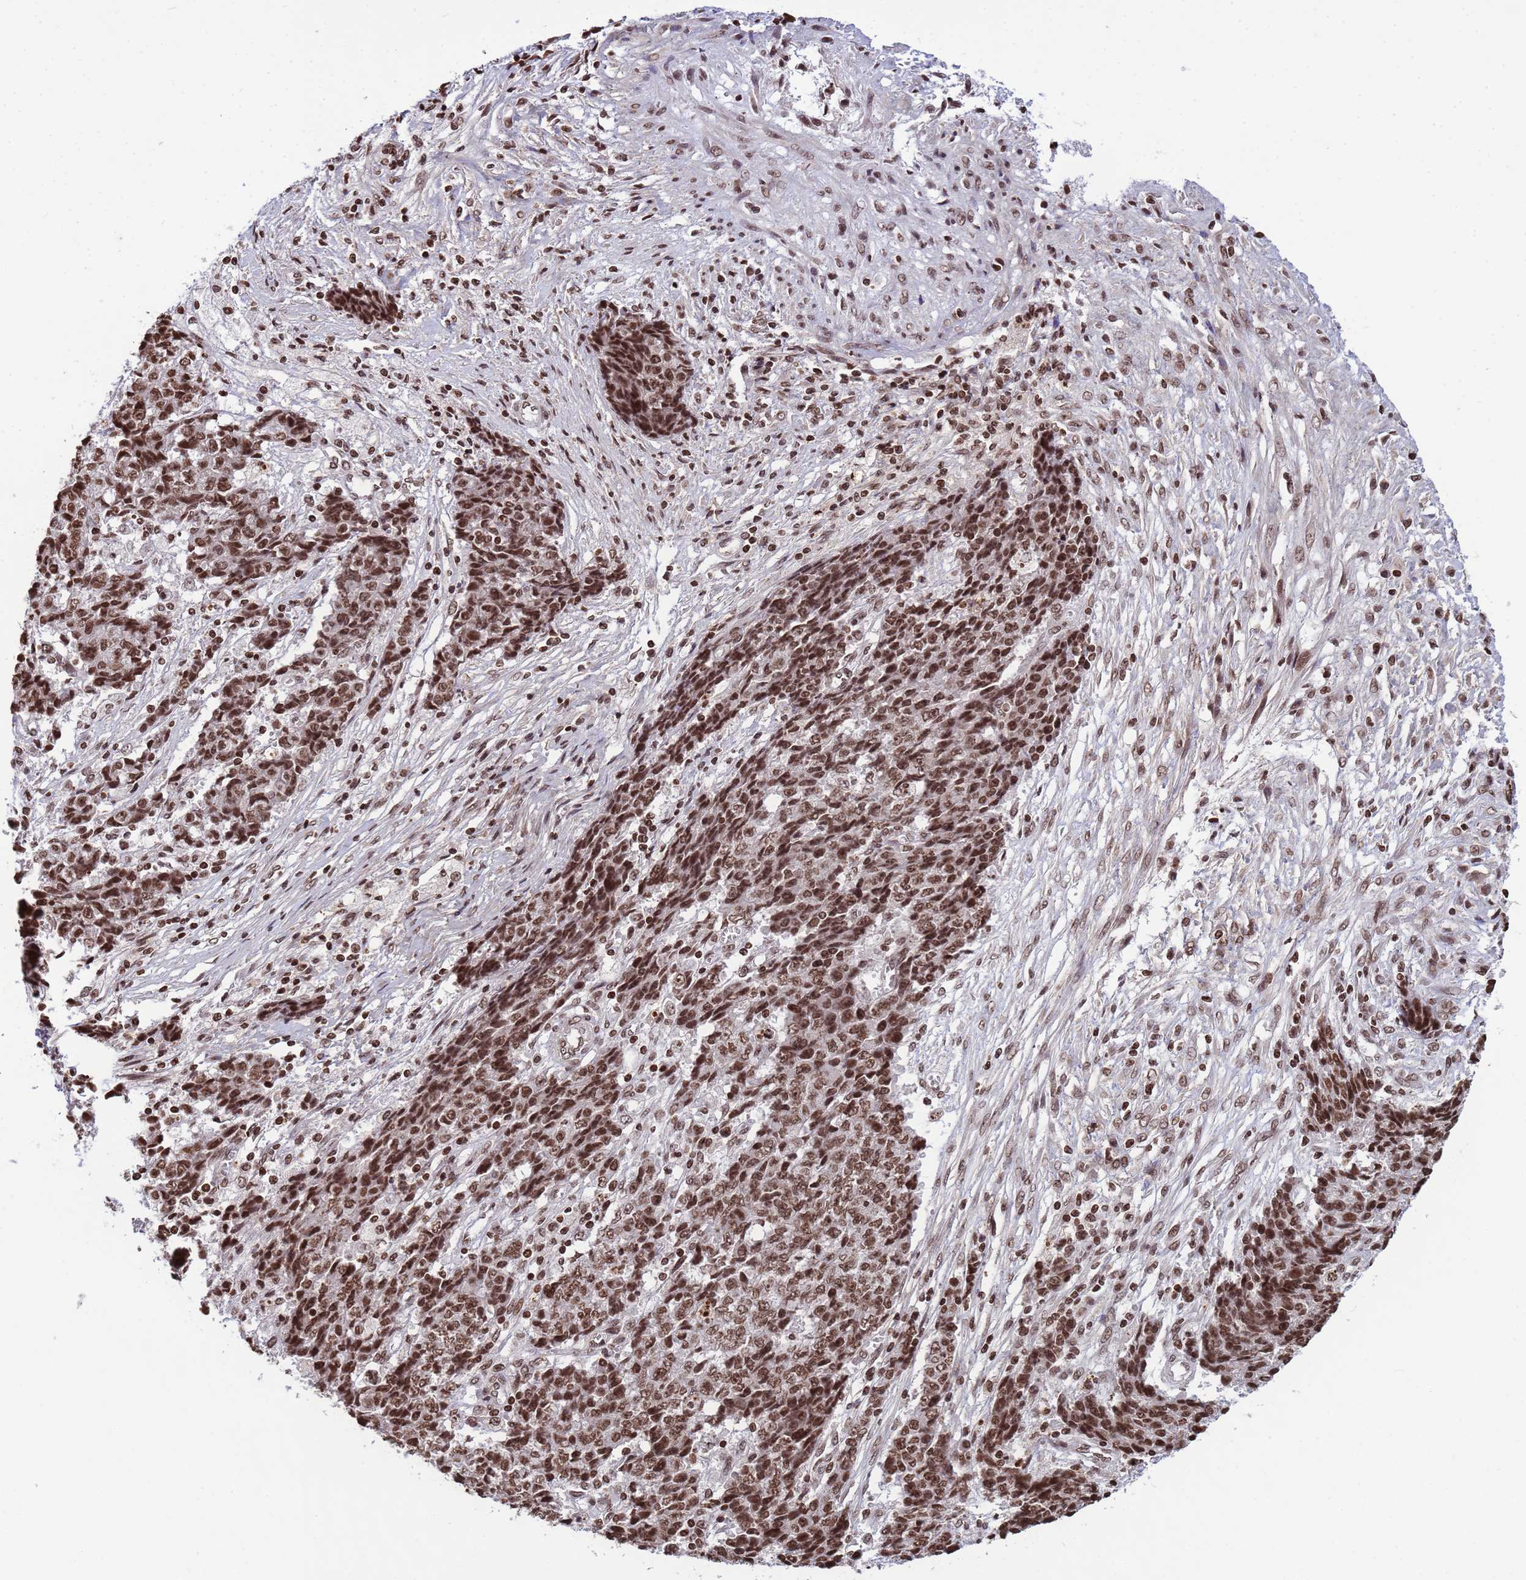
{"staining": {"intensity": "strong", "quantity": ">75%", "location": "nuclear"}, "tissue": "ovarian cancer", "cell_type": "Tumor cells", "image_type": "cancer", "snomed": [{"axis": "morphology", "description": "Carcinoma, endometroid"}, {"axis": "topography", "description": "Ovary"}], "caption": "IHC of ovarian cancer (endometroid carcinoma) reveals high levels of strong nuclear expression in approximately >75% of tumor cells. Immunohistochemistry stains the protein in brown and the nuclei are stained blue.", "gene": "H3-3B", "patient": {"sex": "female", "age": 42}}